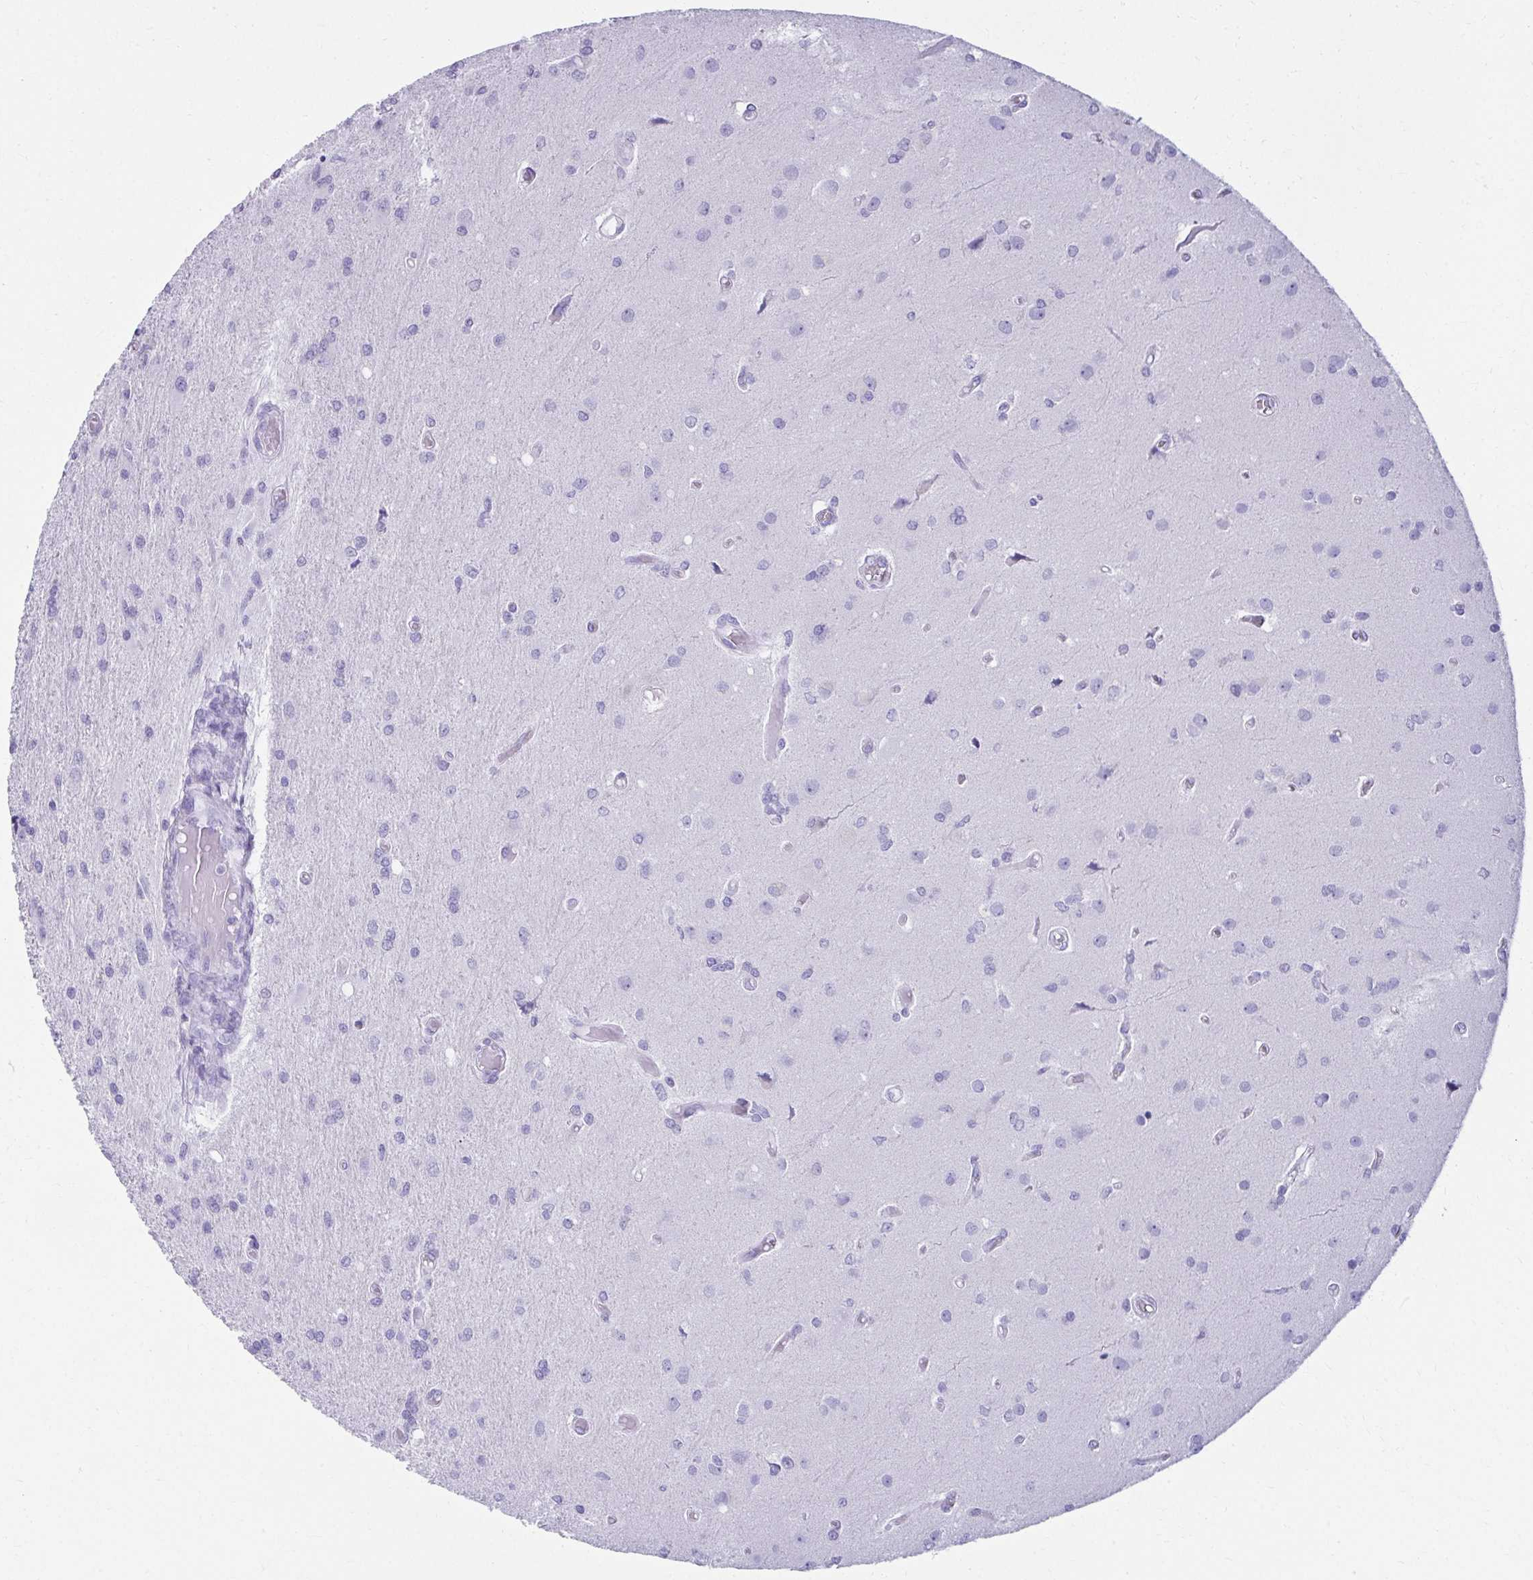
{"staining": {"intensity": "negative", "quantity": "none", "location": "none"}, "tissue": "glioma", "cell_type": "Tumor cells", "image_type": "cancer", "snomed": [{"axis": "morphology", "description": "Glioma, malignant, High grade"}, {"axis": "topography", "description": "Brain"}], "caption": "Protein analysis of glioma displays no significant staining in tumor cells.", "gene": "ATP4B", "patient": {"sex": "female", "age": 70}}